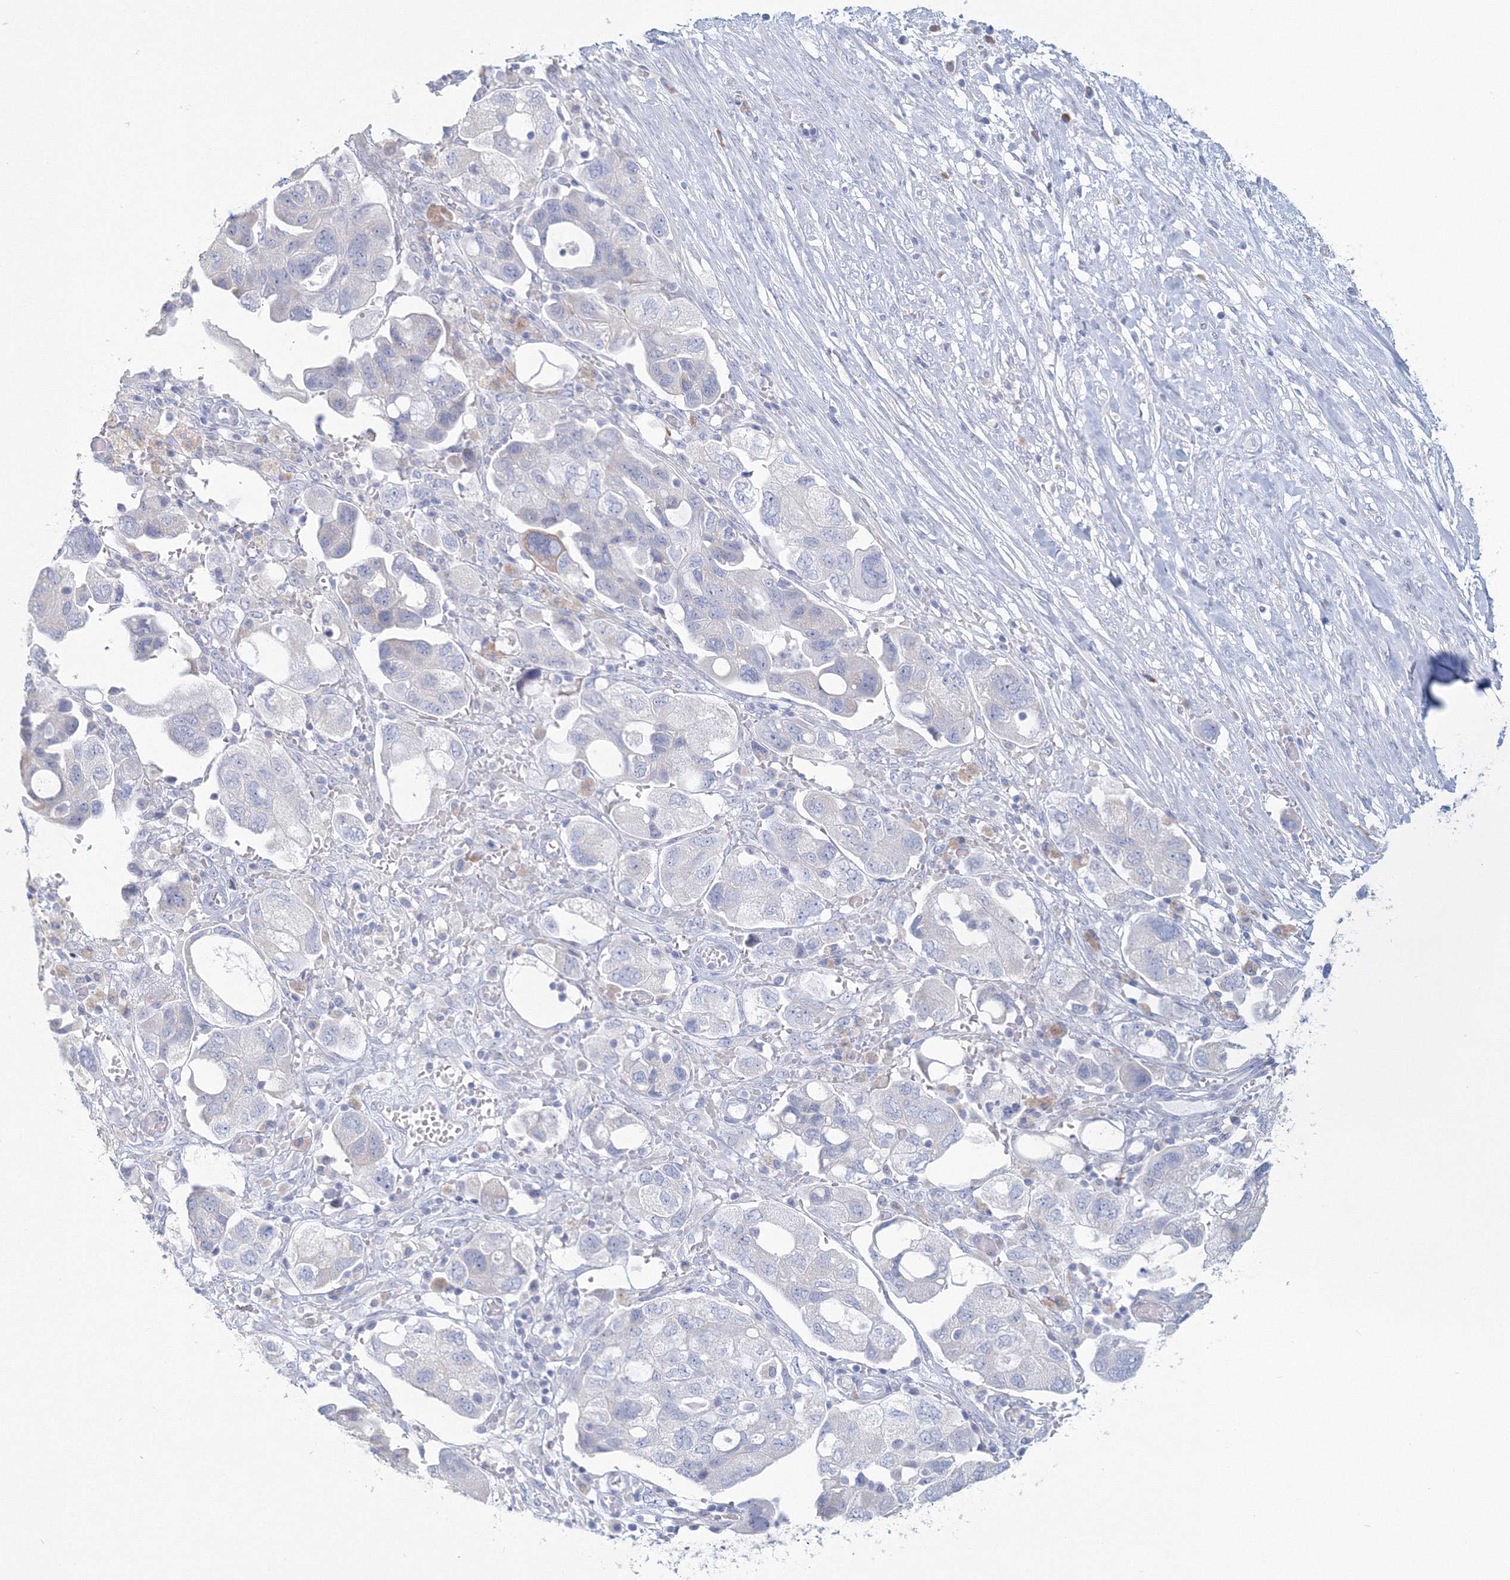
{"staining": {"intensity": "negative", "quantity": "none", "location": "none"}, "tissue": "ovarian cancer", "cell_type": "Tumor cells", "image_type": "cancer", "snomed": [{"axis": "morphology", "description": "Carcinoma, NOS"}, {"axis": "morphology", "description": "Cystadenocarcinoma, serous, NOS"}, {"axis": "topography", "description": "Ovary"}], "caption": "High power microscopy histopathology image of an immunohistochemistry micrograph of carcinoma (ovarian), revealing no significant positivity in tumor cells.", "gene": "VSIG1", "patient": {"sex": "female", "age": 69}}